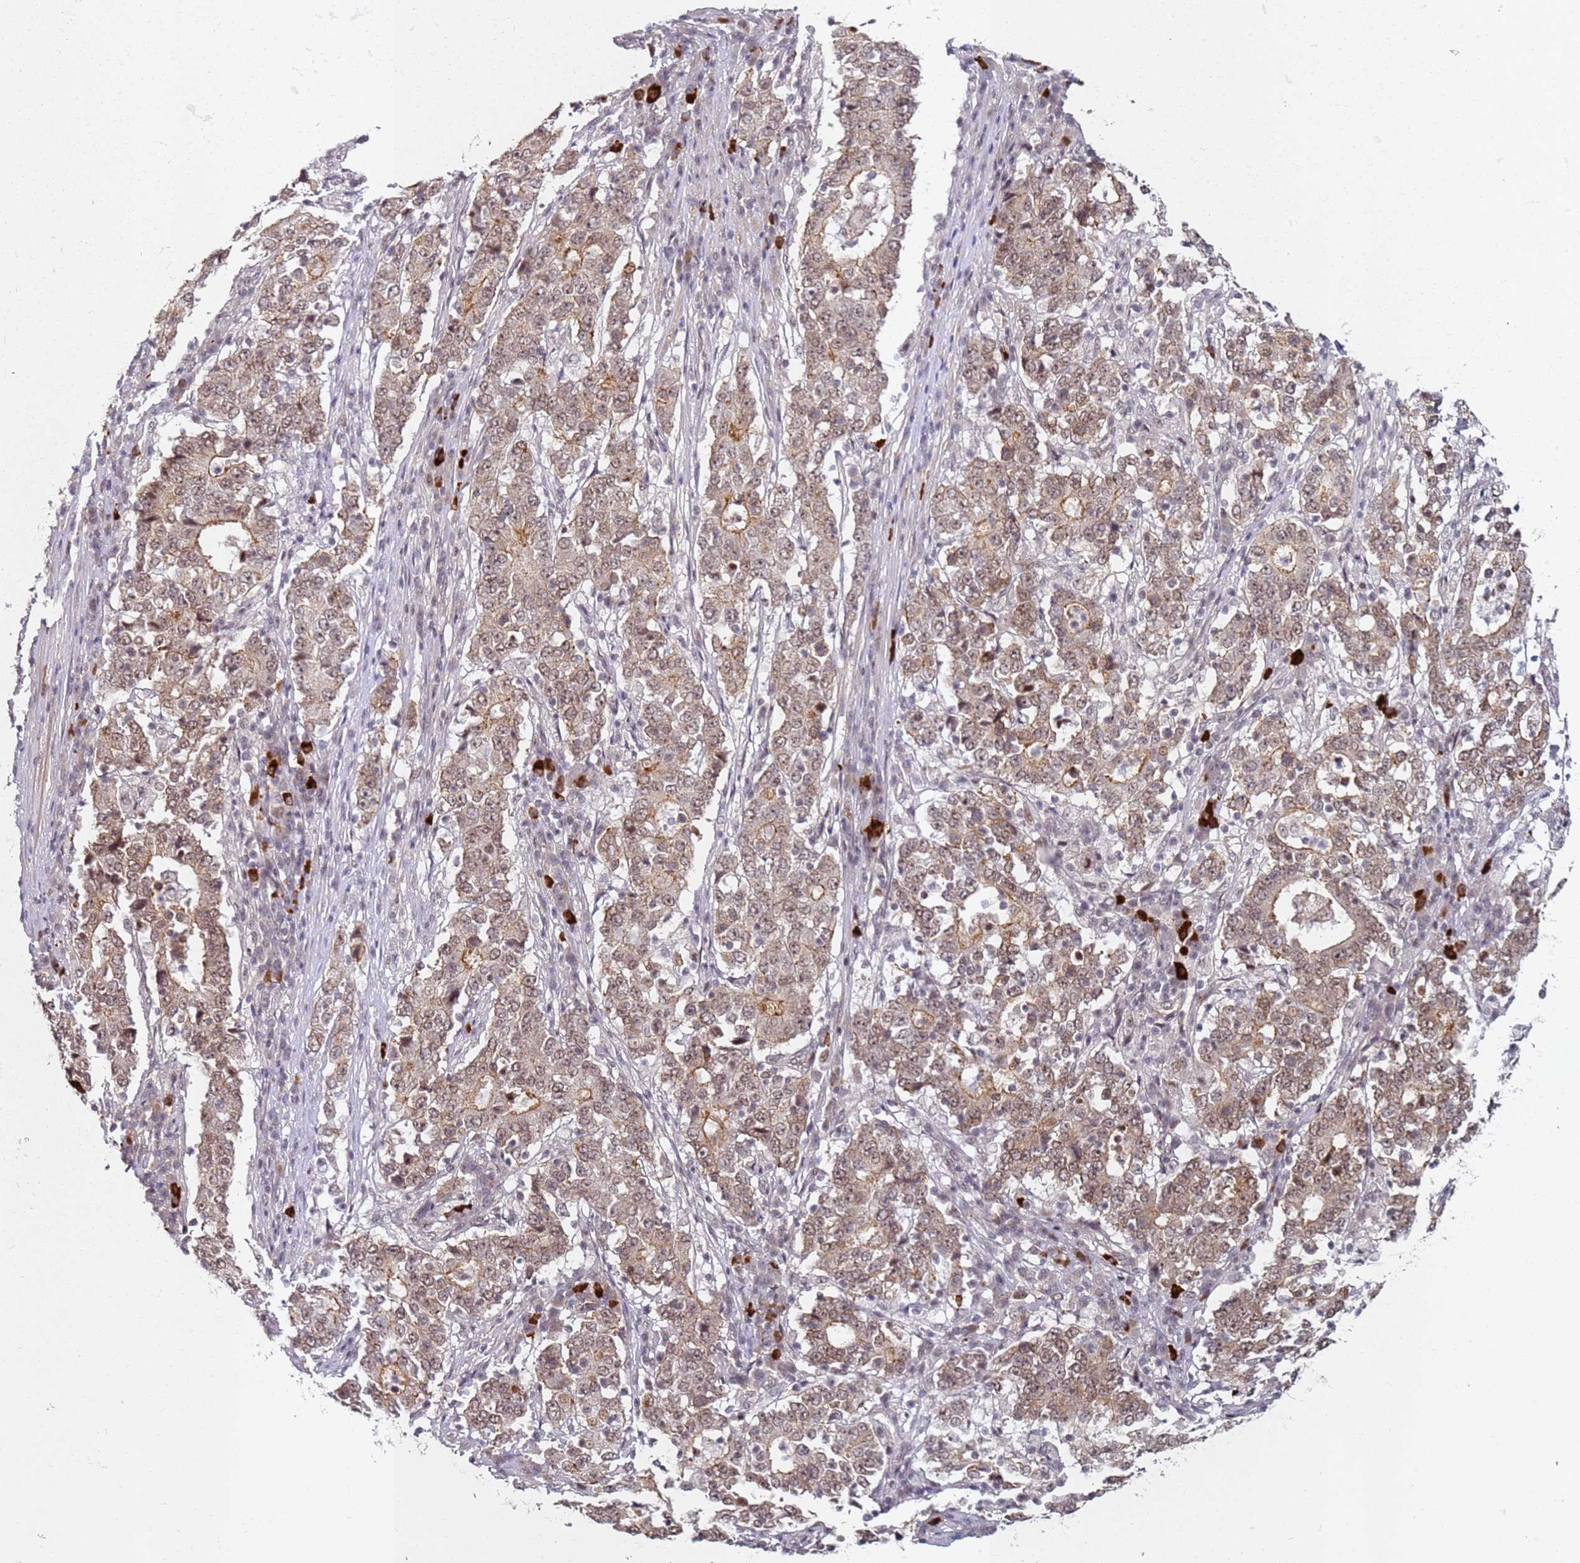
{"staining": {"intensity": "moderate", "quantity": ">75%", "location": "cytoplasmic/membranous,nuclear"}, "tissue": "stomach cancer", "cell_type": "Tumor cells", "image_type": "cancer", "snomed": [{"axis": "morphology", "description": "Adenocarcinoma, NOS"}, {"axis": "topography", "description": "Stomach"}], "caption": "This photomicrograph demonstrates immunohistochemistry staining of stomach cancer, with medium moderate cytoplasmic/membranous and nuclear positivity in approximately >75% of tumor cells.", "gene": "ATF6B", "patient": {"sex": "male", "age": 59}}